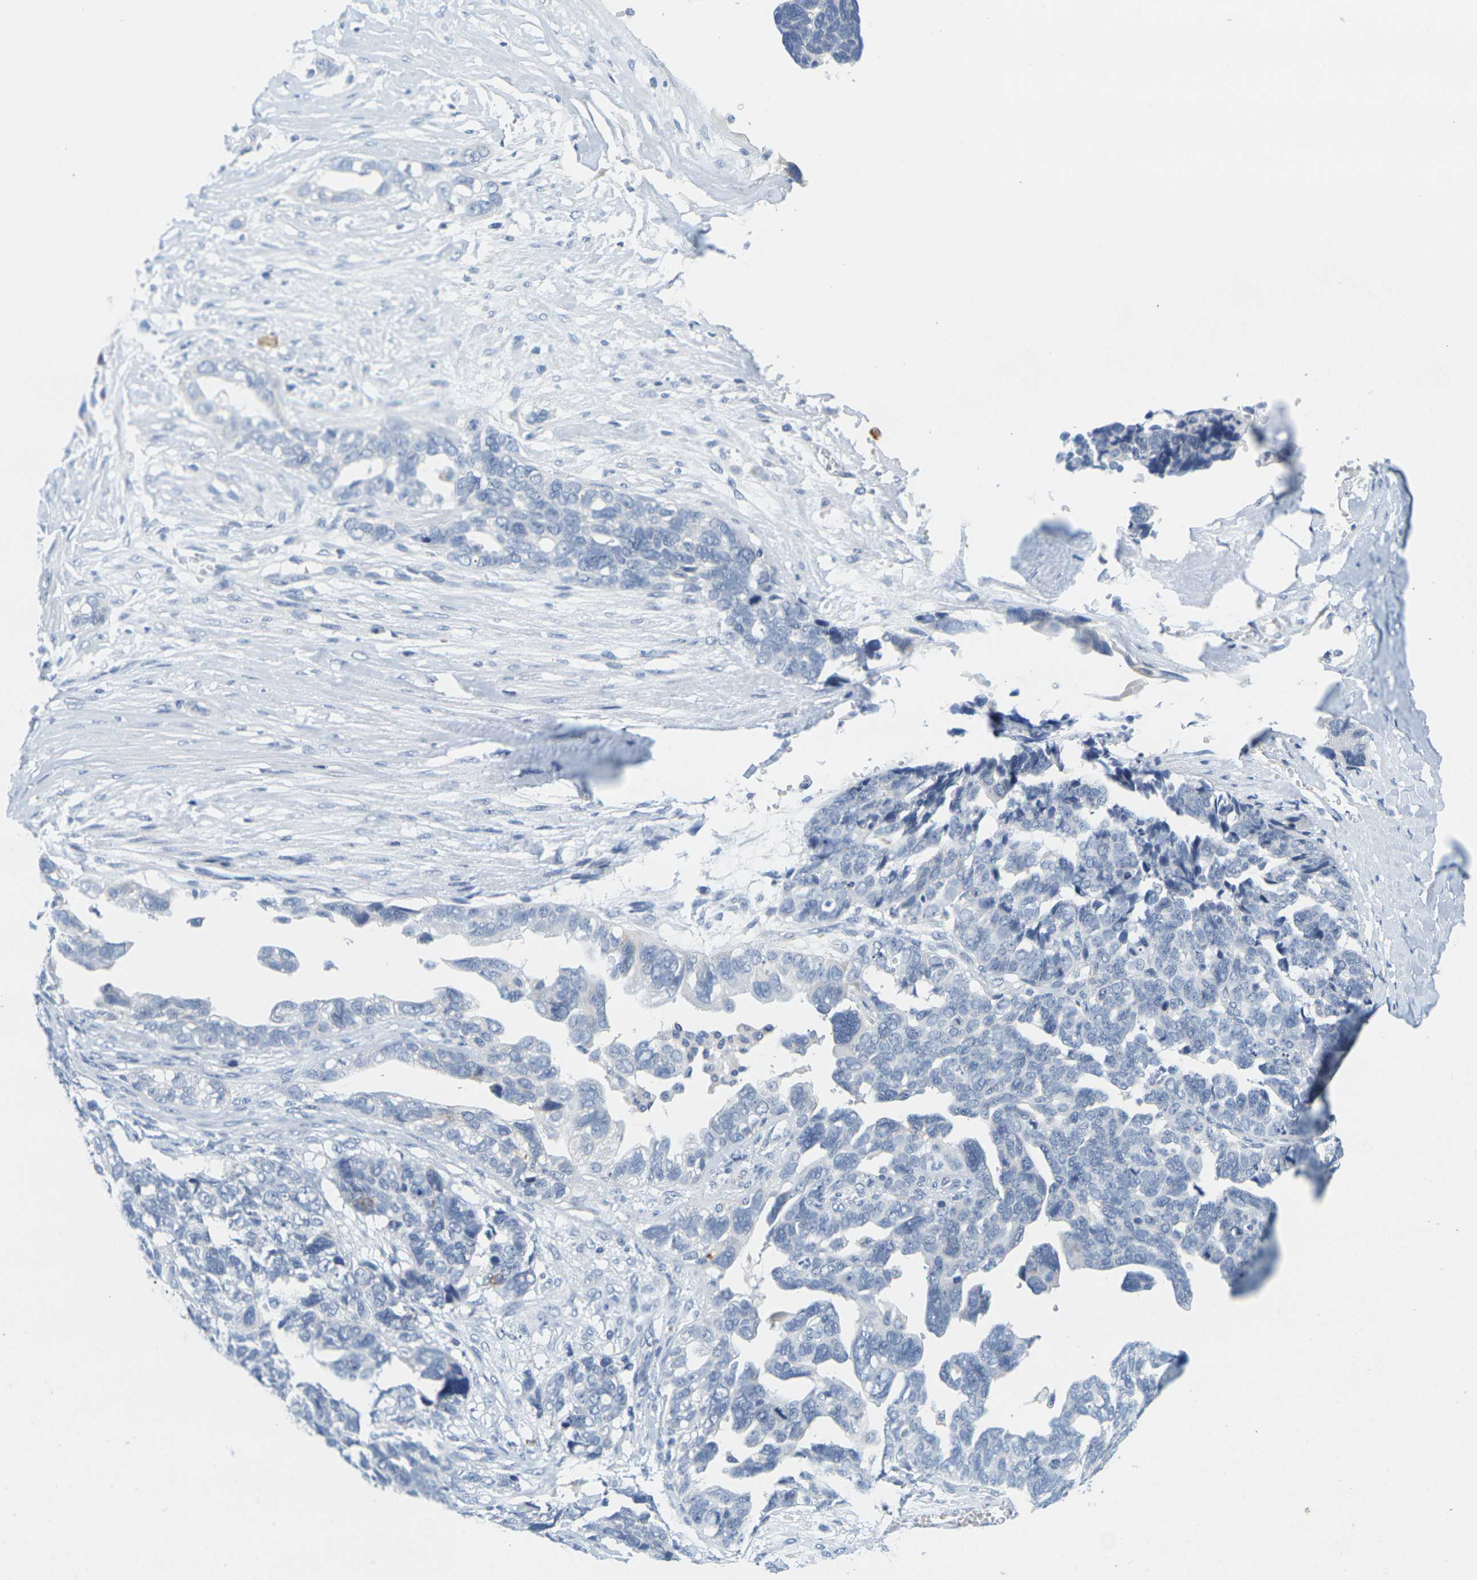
{"staining": {"intensity": "negative", "quantity": "none", "location": "none"}, "tissue": "ovarian cancer", "cell_type": "Tumor cells", "image_type": "cancer", "snomed": [{"axis": "morphology", "description": "Cystadenocarcinoma, serous, NOS"}, {"axis": "topography", "description": "Ovary"}], "caption": "An immunohistochemistry (IHC) micrograph of ovarian serous cystadenocarcinoma is shown. There is no staining in tumor cells of ovarian serous cystadenocarcinoma.", "gene": "KLK5", "patient": {"sex": "female", "age": 79}}